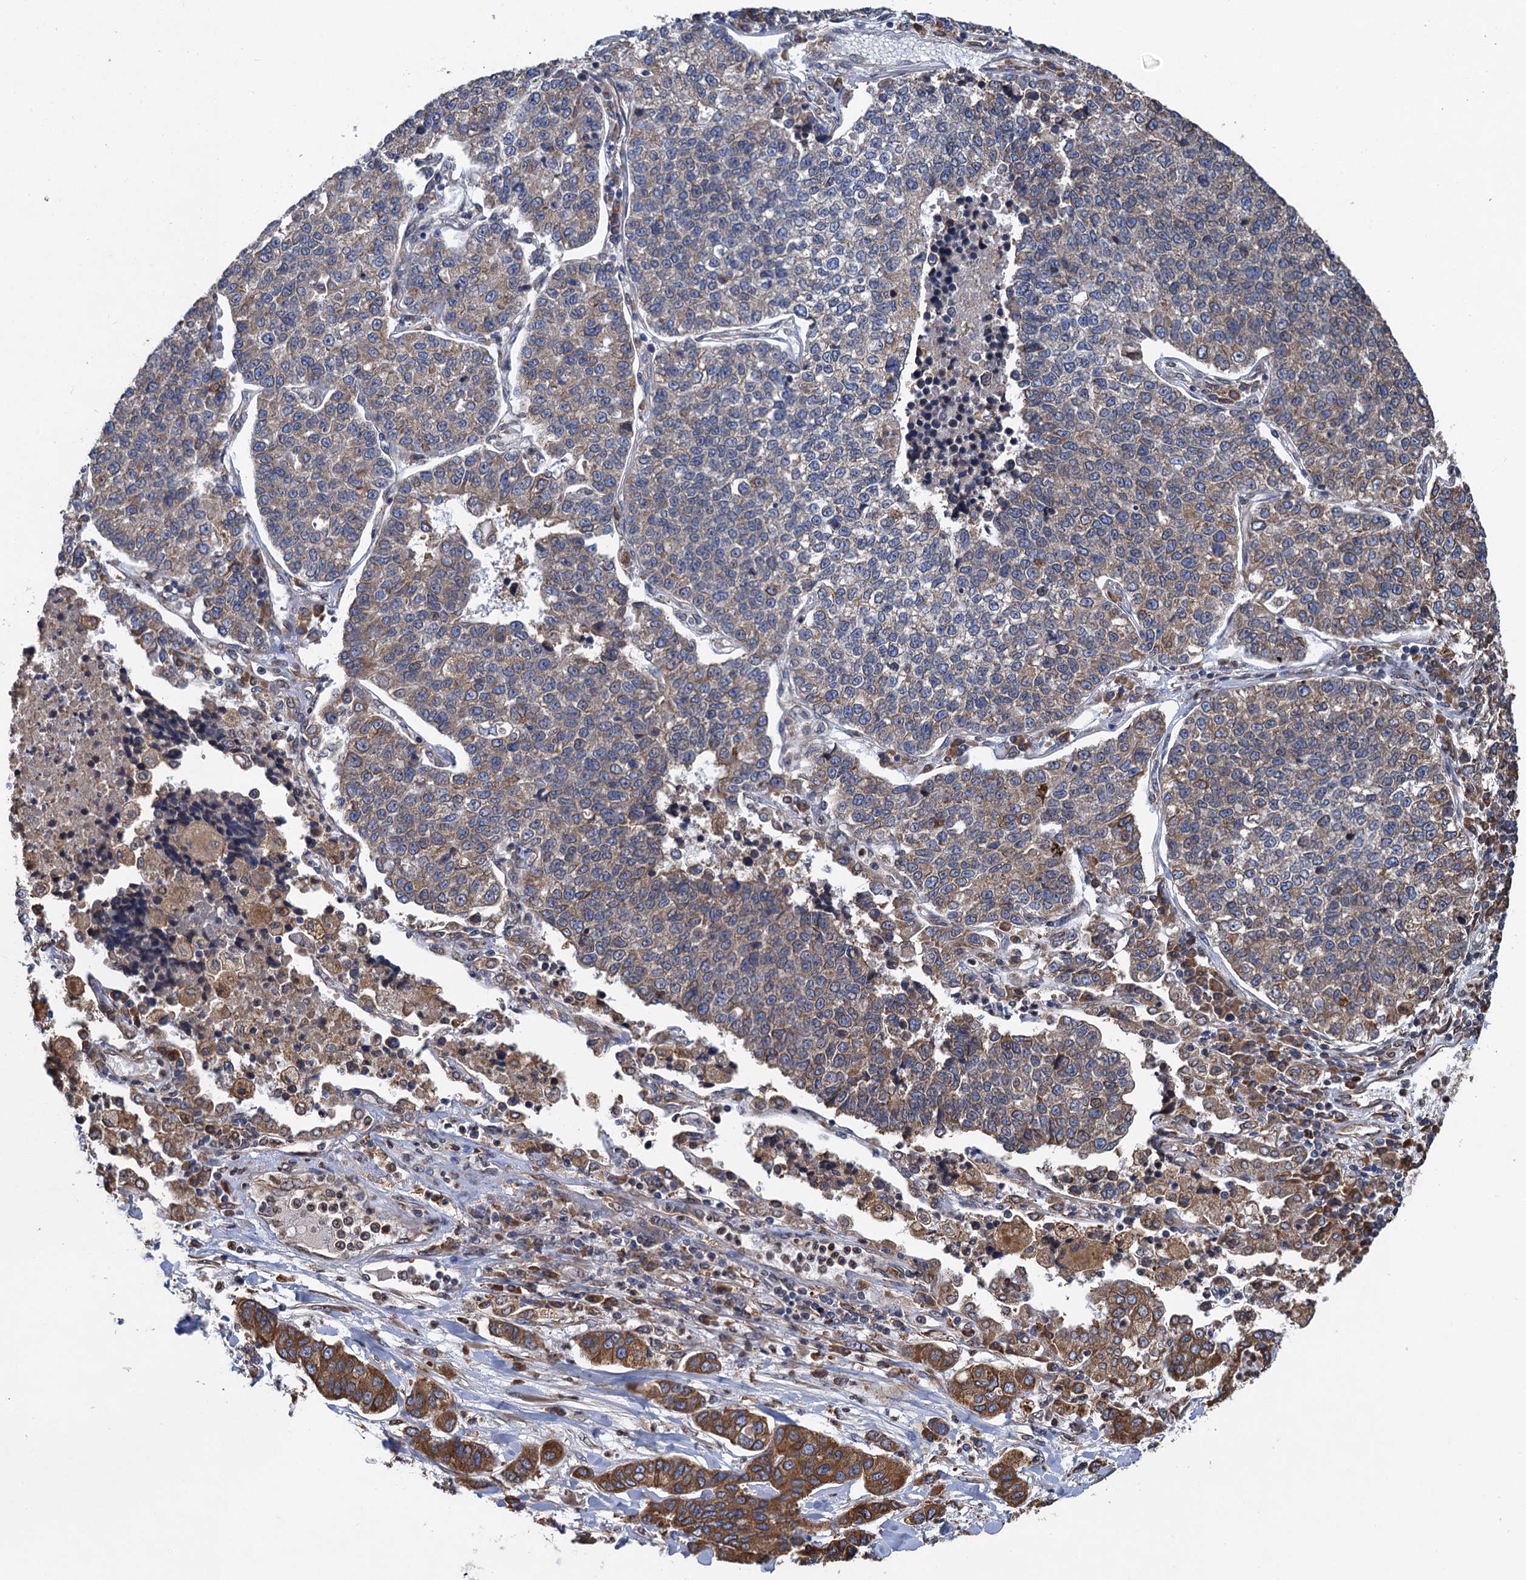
{"staining": {"intensity": "moderate", "quantity": "25%-75%", "location": "cytoplasmic/membranous"}, "tissue": "lung cancer", "cell_type": "Tumor cells", "image_type": "cancer", "snomed": [{"axis": "morphology", "description": "Adenocarcinoma, NOS"}, {"axis": "topography", "description": "Lung"}], "caption": "A brown stain labels moderate cytoplasmic/membranous positivity of a protein in adenocarcinoma (lung) tumor cells.", "gene": "ARMC5", "patient": {"sex": "male", "age": 49}}